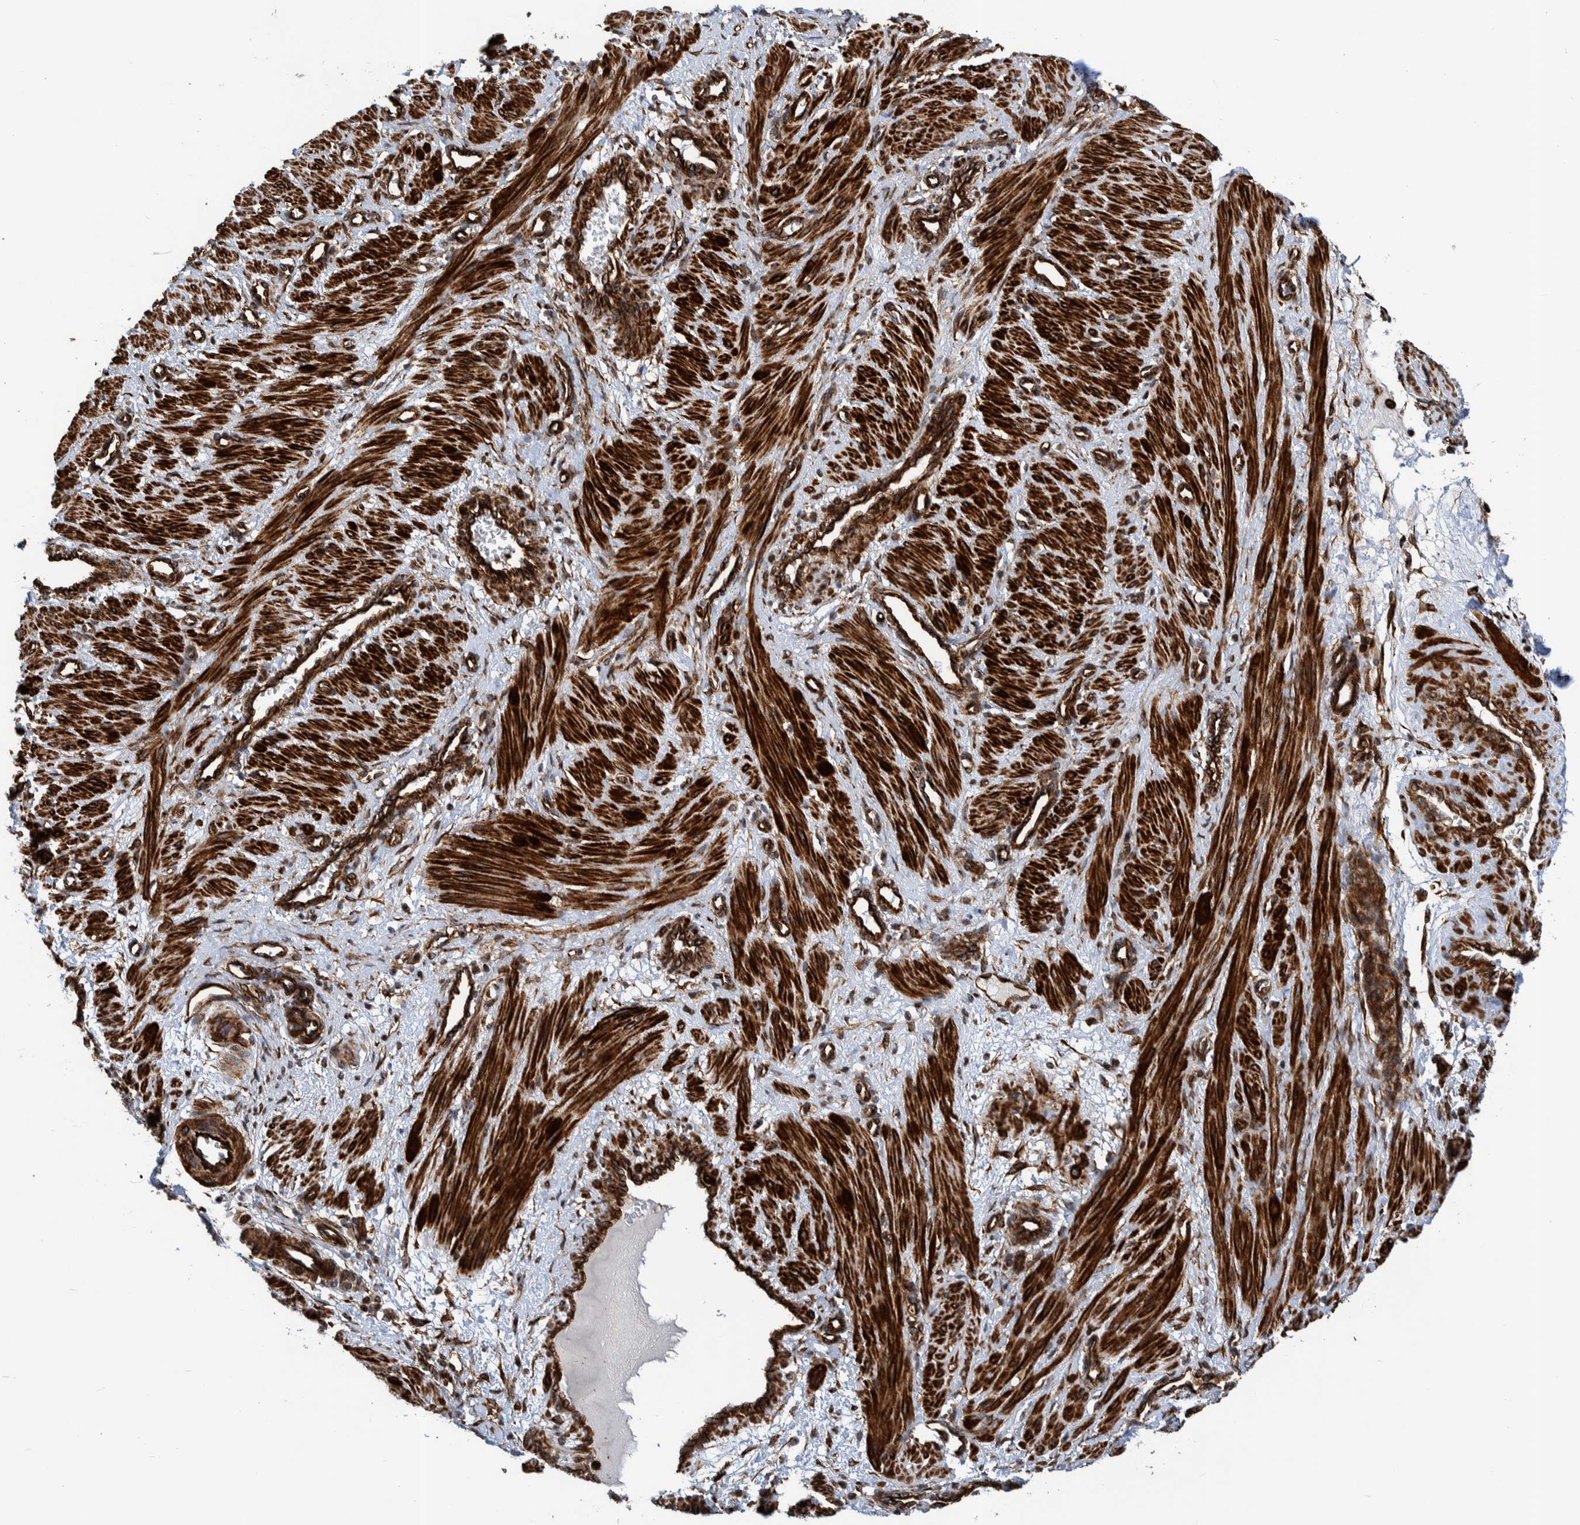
{"staining": {"intensity": "strong", "quantity": ">75%", "location": "cytoplasmic/membranous"}, "tissue": "smooth muscle", "cell_type": "Smooth muscle cells", "image_type": "normal", "snomed": [{"axis": "morphology", "description": "Normal tissue, NOS"}, {"axis": "topography", "description": "Endometrium"}], "caption": "Strong cytoplasmic/membranous positivity is present in approximately >75% of smooth muscle cells in benign smooth muscle.", "gene": "CCDC57", "patient": {"sex": "female", "age": 33}}